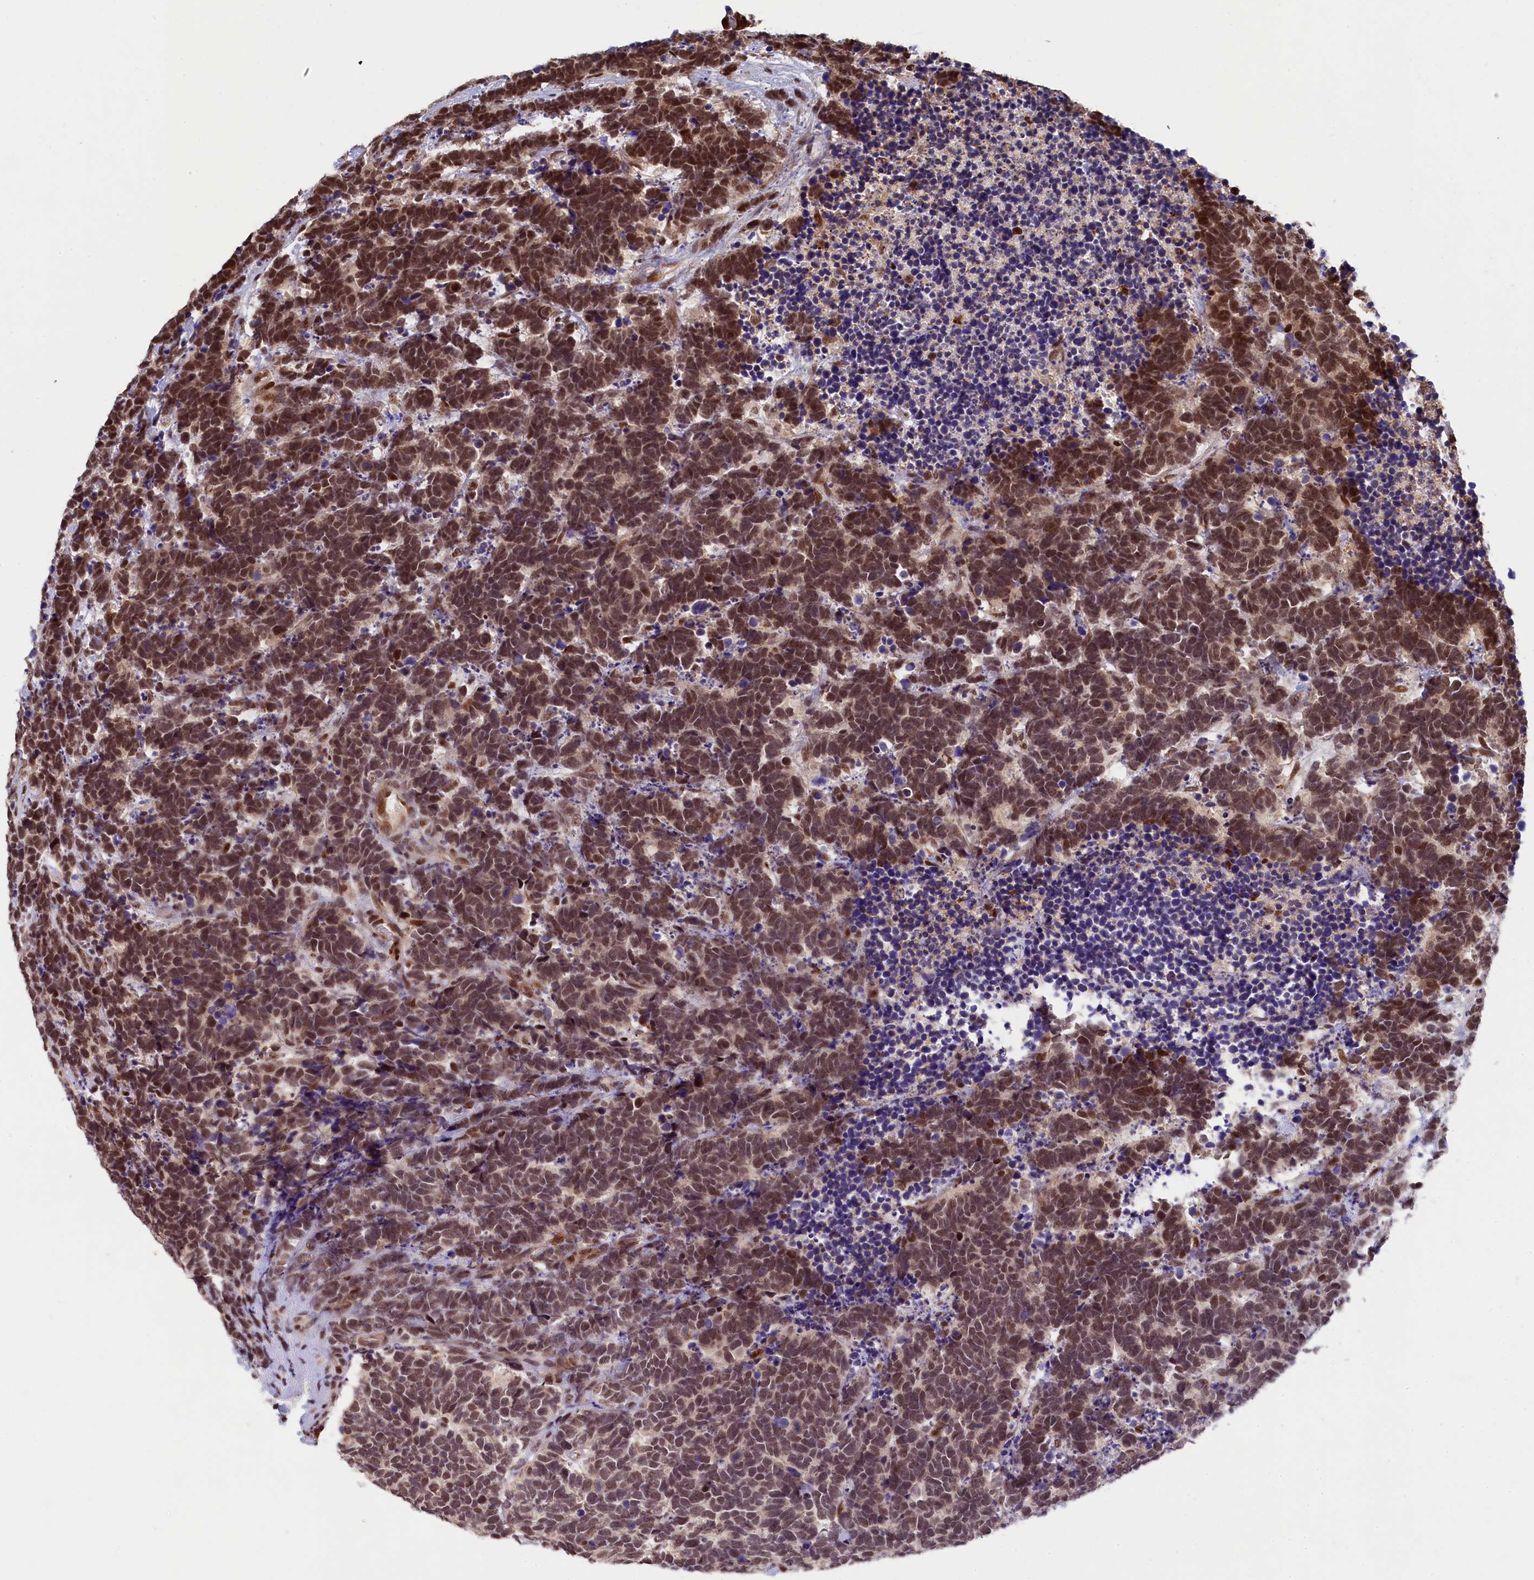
{"staining": {"intensity": "moderate", "quantity": ">75%", "location": "nuclear"}, "tissue": "carcinoid", "cell_type": "Tumor cells", "image_type": "cancer", "snomed": [{"axis": "morphology", "description": "Carcinoma, NOS"}, {"axis": "morphology", "description": "Carcinoid, malignant, NOS"}, {"axis": "topography", "description": "Urinary bladder"}], "caption": "Tumor cells reveal medium levels of moderate nuclear expression in about >75% of cells in carcinoid (malignant). Nuclei are stained in blue.", "gene": "ADIG", "patient": {"sex": "male", "age": 57}}